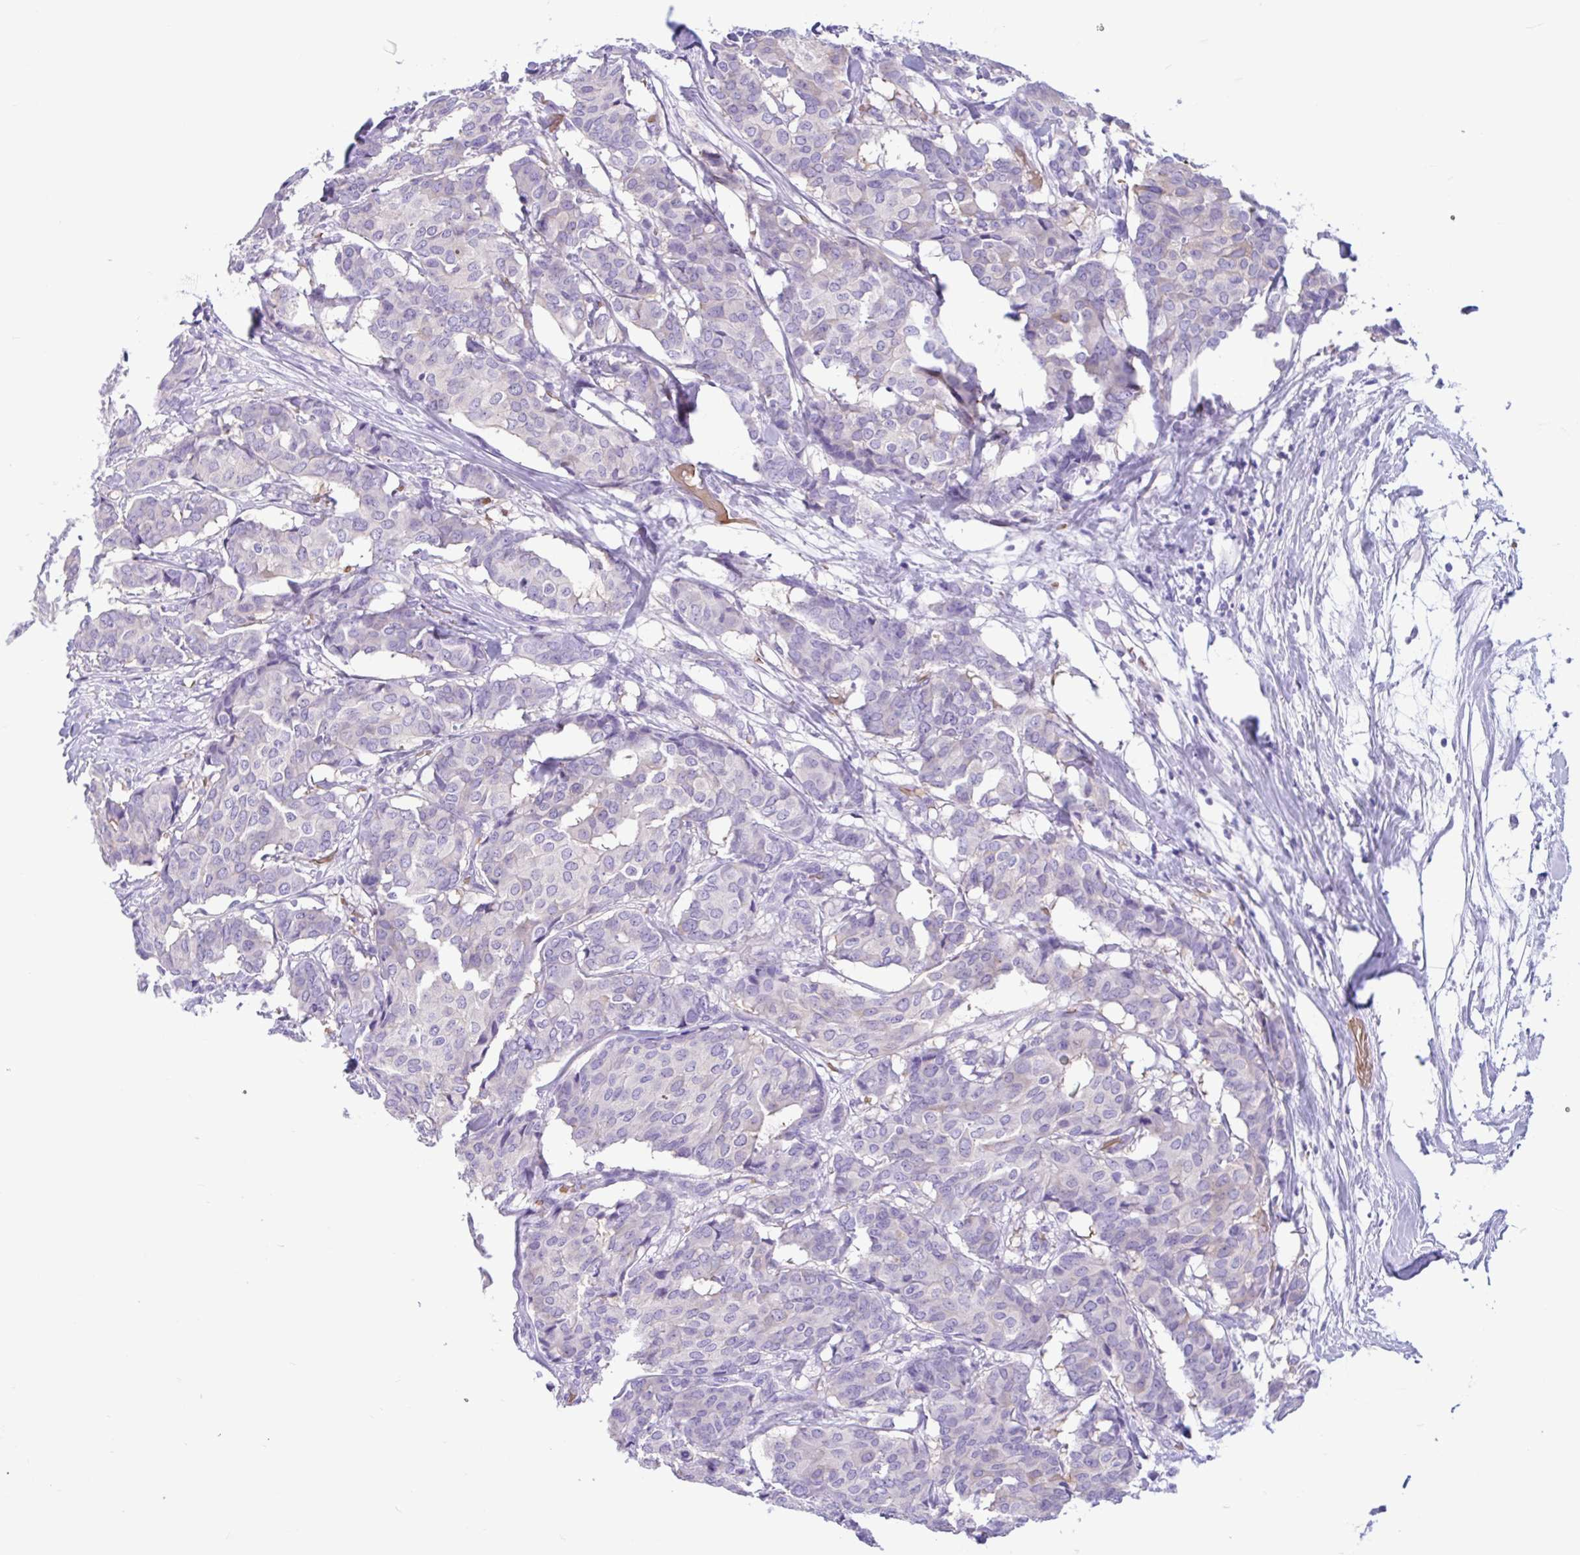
{"staining": {"intensity": "negative", "quantity": "none", "location": "none"}, "tissue": "breast cancer", "cell_type": "Tumor cells", "image_type": "cancer", "snomed": [{"axis": "morphology", "description": "Duct carcinoma"}, {"axis": "topography", "description": "Breast"}], "caption": "Immunohistochemical staining of human breast cancer displays no significant positivity in tumor cells.", "gene": "TMEM79", "patient": {"sex": "female", "age": 75}}